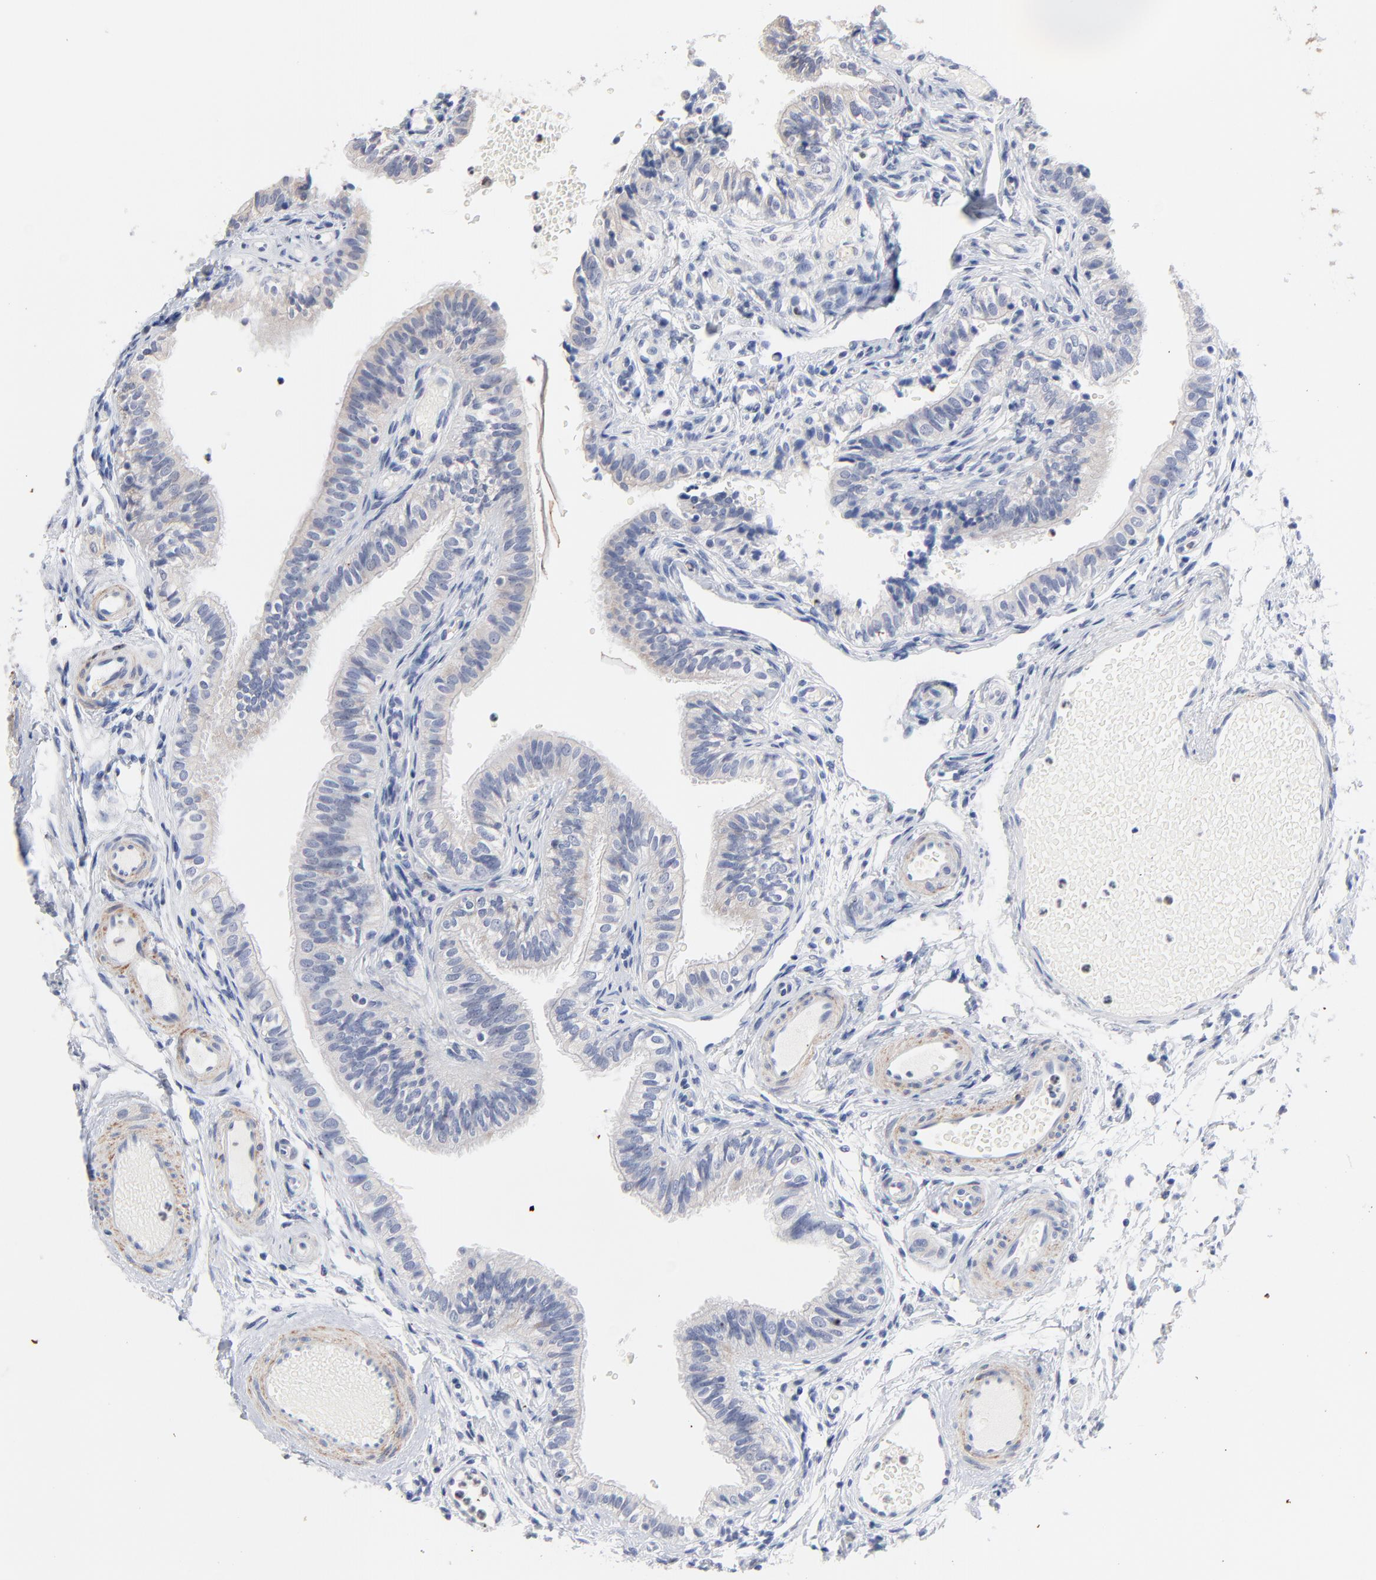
{"staining": {"intensity": "negative", "quantity": "none", "location": "none"}, "tissue": "fallopian tube", "cell_type": "Glandular cells", "image_type": "normal", "snomed": [{"axis": "morphology", "description": "Normal tissue, NOS"}, {"axis": "morphology", "description": "Dermoid, NOS"}, {"axis": "topography", "description": "Fallopian tube"}], "caption": "Immunohistochemical staining of normal human fallopian tube shows no significant expression in glandular cells. (DAB (3,3'-diaminobenzidine) IHC visualized using brightfield microscopy, high magnification).", "gene": "AADAC", "patient": {"sex": "female", "age": 33}}